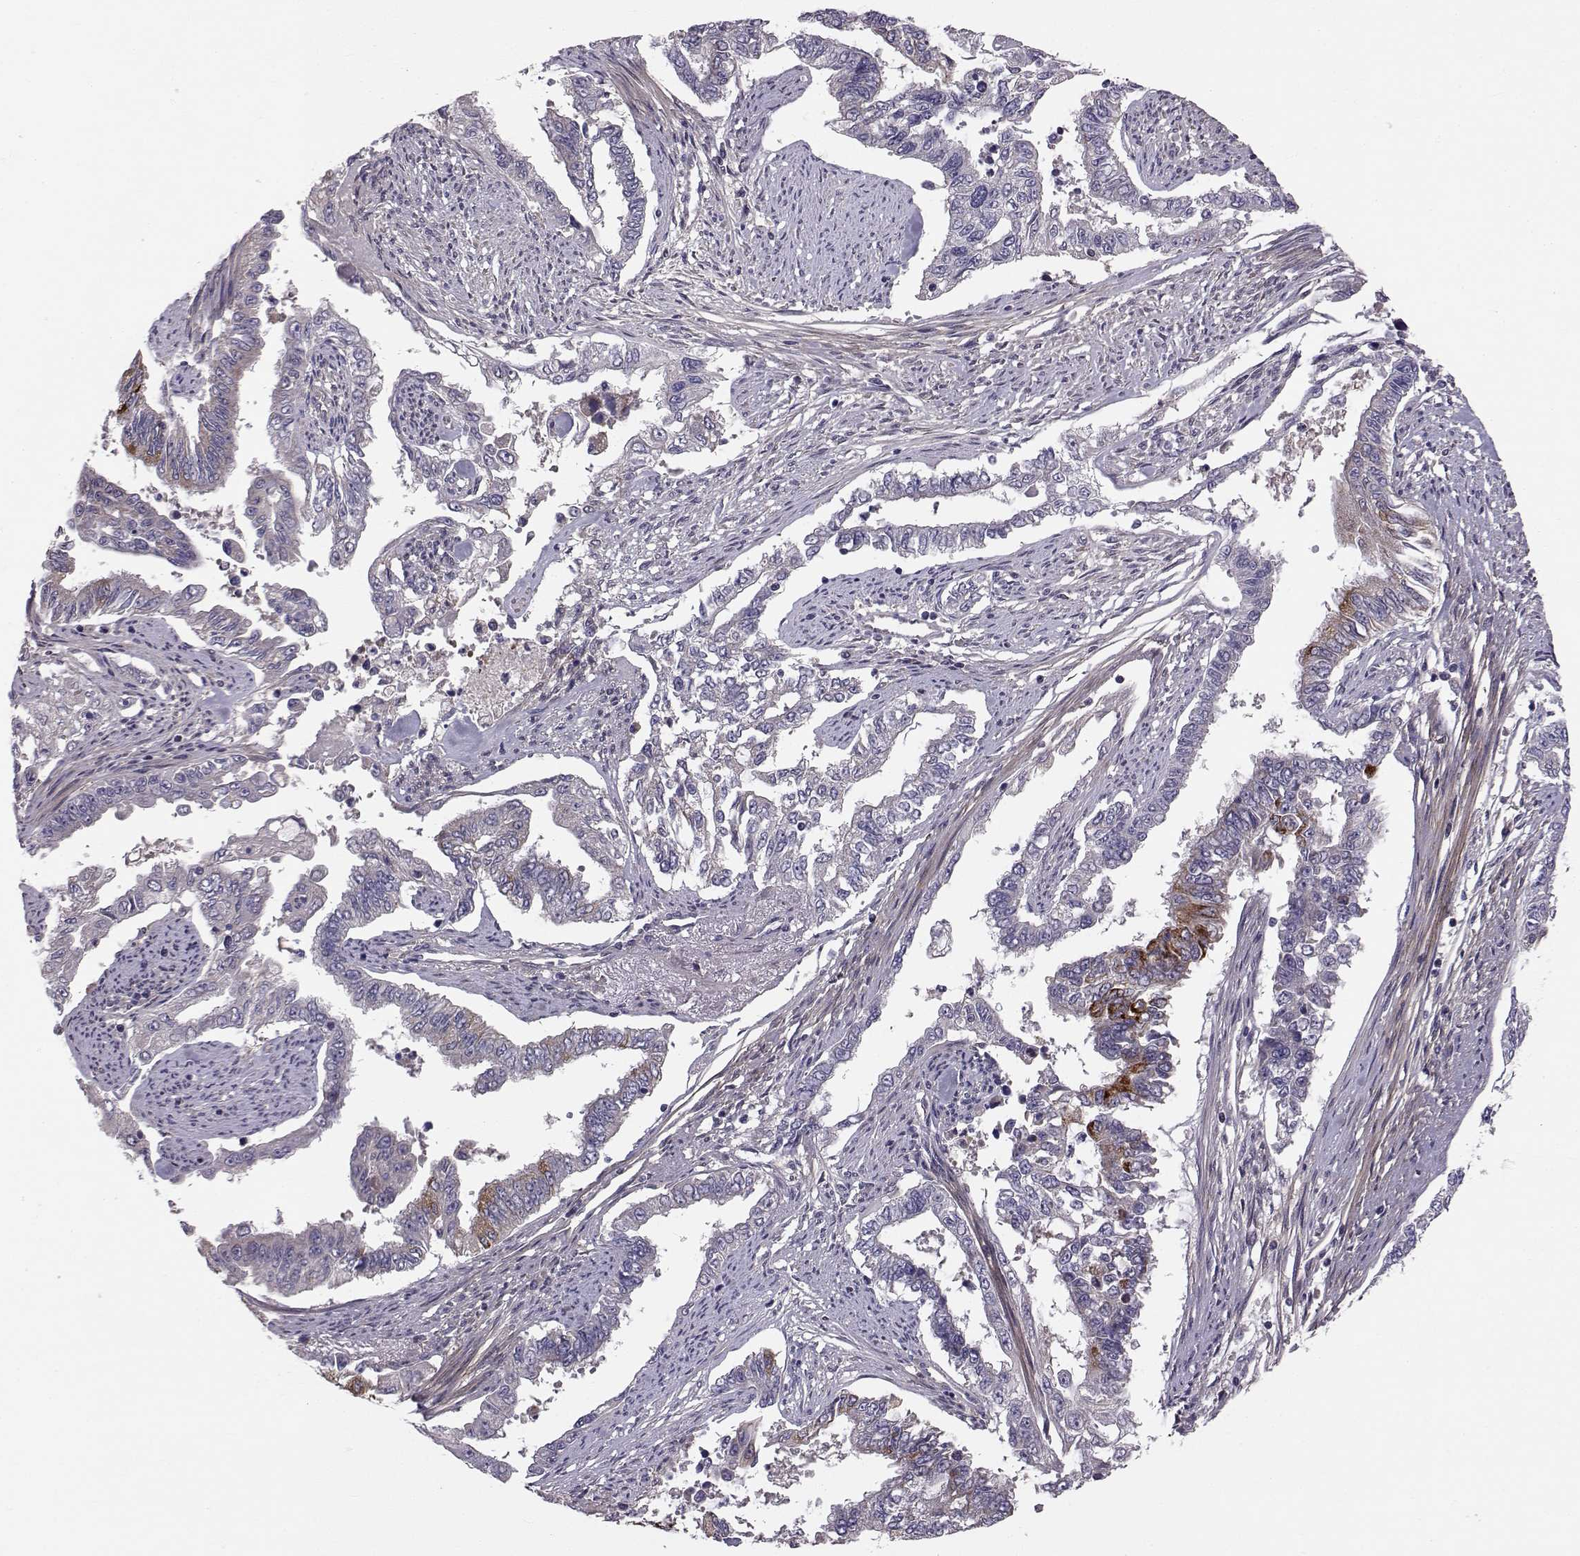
{"staining": {"intensity": "strong", "quantity": "<25%", "location": "cytoplasmic/membranous"}, "tissue": "endometrial cancer", "cell_type": "Tumor cells", "image_type": "cancer", "snomed": [{"axis": "morphology", "description": "Adenocarcinoma, NOS"}, {"axis": "topography", "description": "Uterus"}], "caption": "Endometrial adenocarcinoma tissue exhibits strong cytoplasmic/membranous expression in about <25% of tumor cells, visualized by immunohistochemistry.", "gene": "PEX5L", "patient": {"sex": "female", "age": 59}}